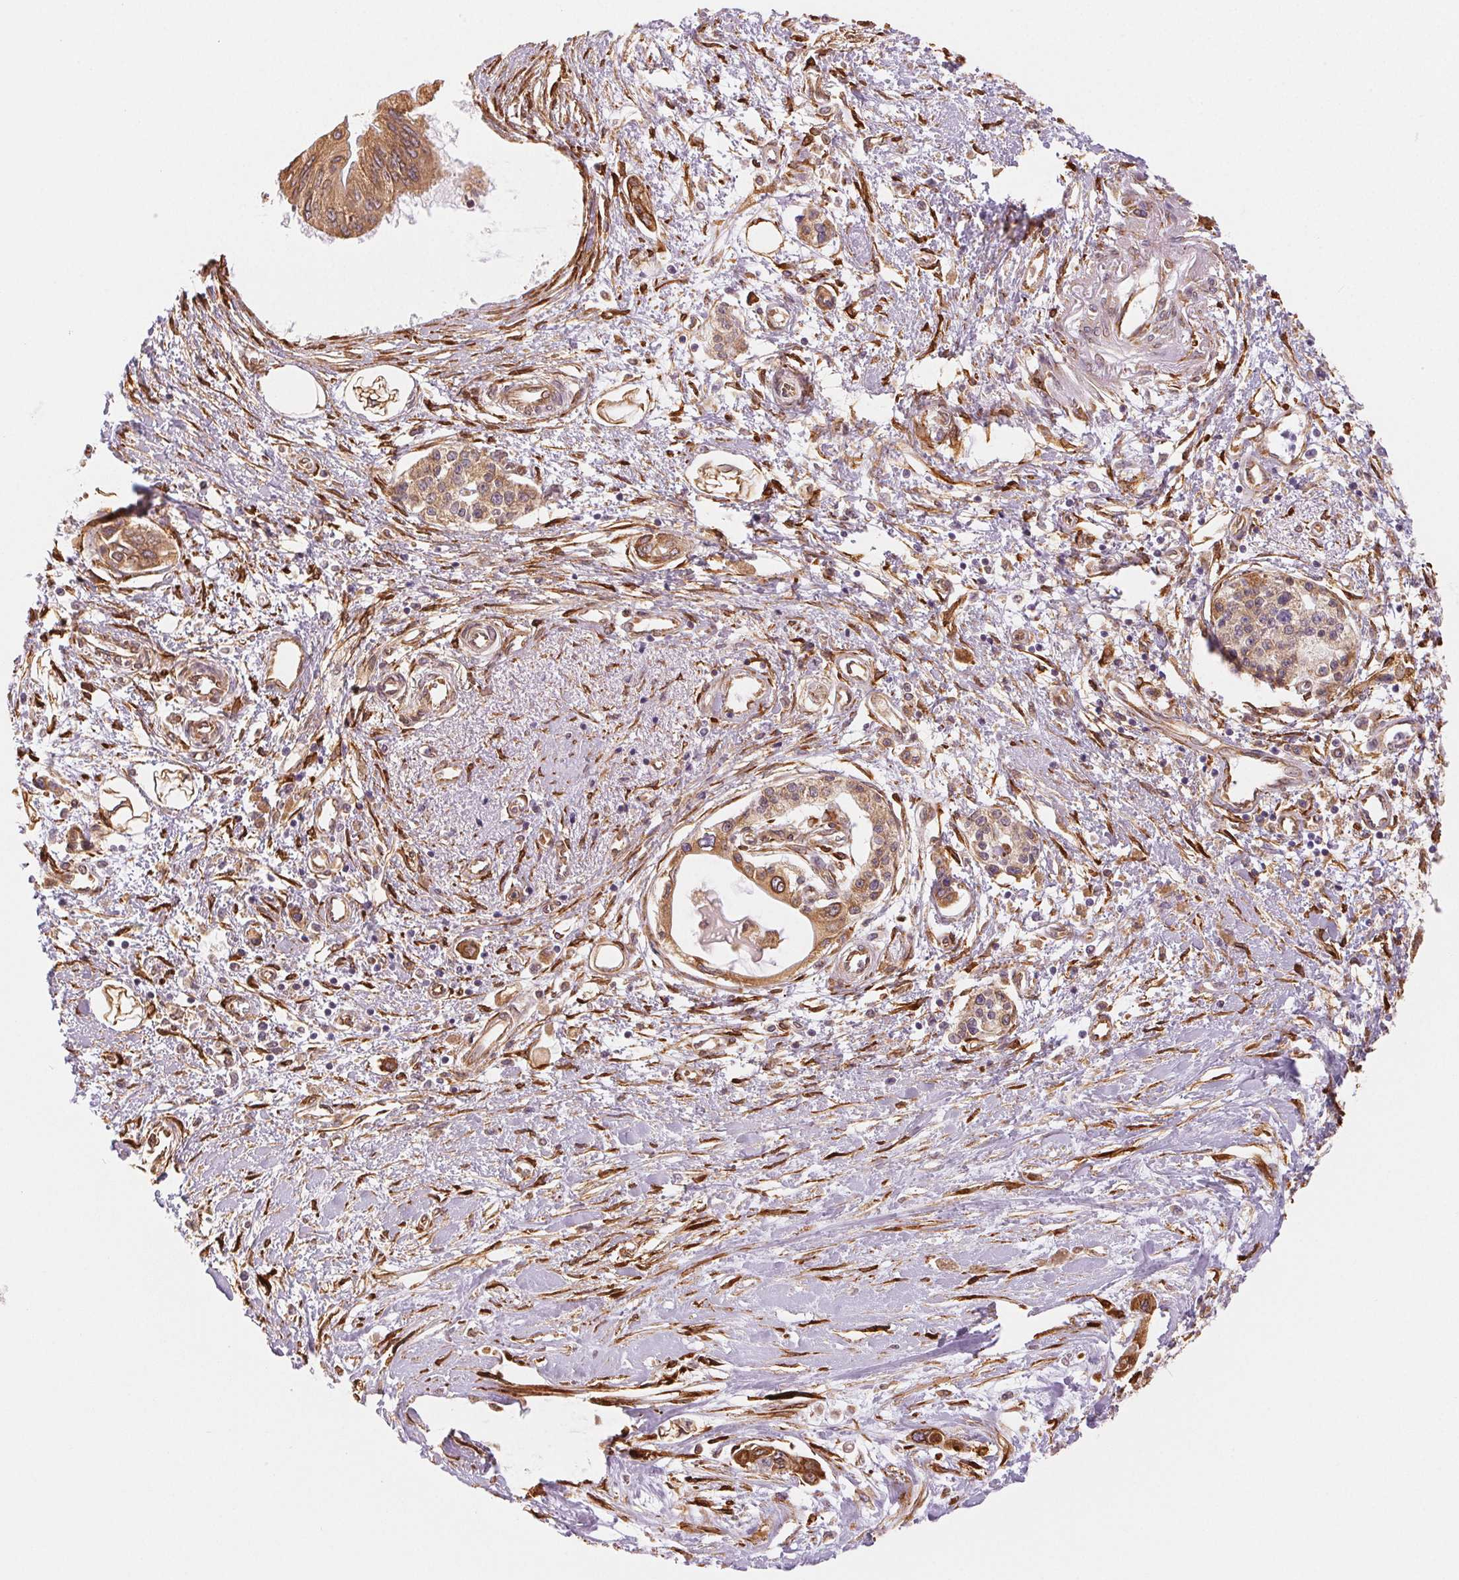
{"staining": {"intensity": "moderate", "quantity": ">75%", "location": "cytoplasmic/membranous"}, "tissue": "pancreatic cancer", "cell_type": "Tumor cells", "image_type": "cancer", "snomed": [{"axis": "morphology", "description": "Adenocarcinoma, NOS"}, {"axis": "topography", "description": "Pancreas"}], "caption": "Tumor cells exhibit medium levels of moderate cytoplasmic/membranous positivity in approximately >75% of cells in pancreatic cancer (adenocarcinoma). (Brightfield microscopy of DAB IHC at high magnification).", "gene": "RCN3", "patient": {"sex": "female", "age": 77}}